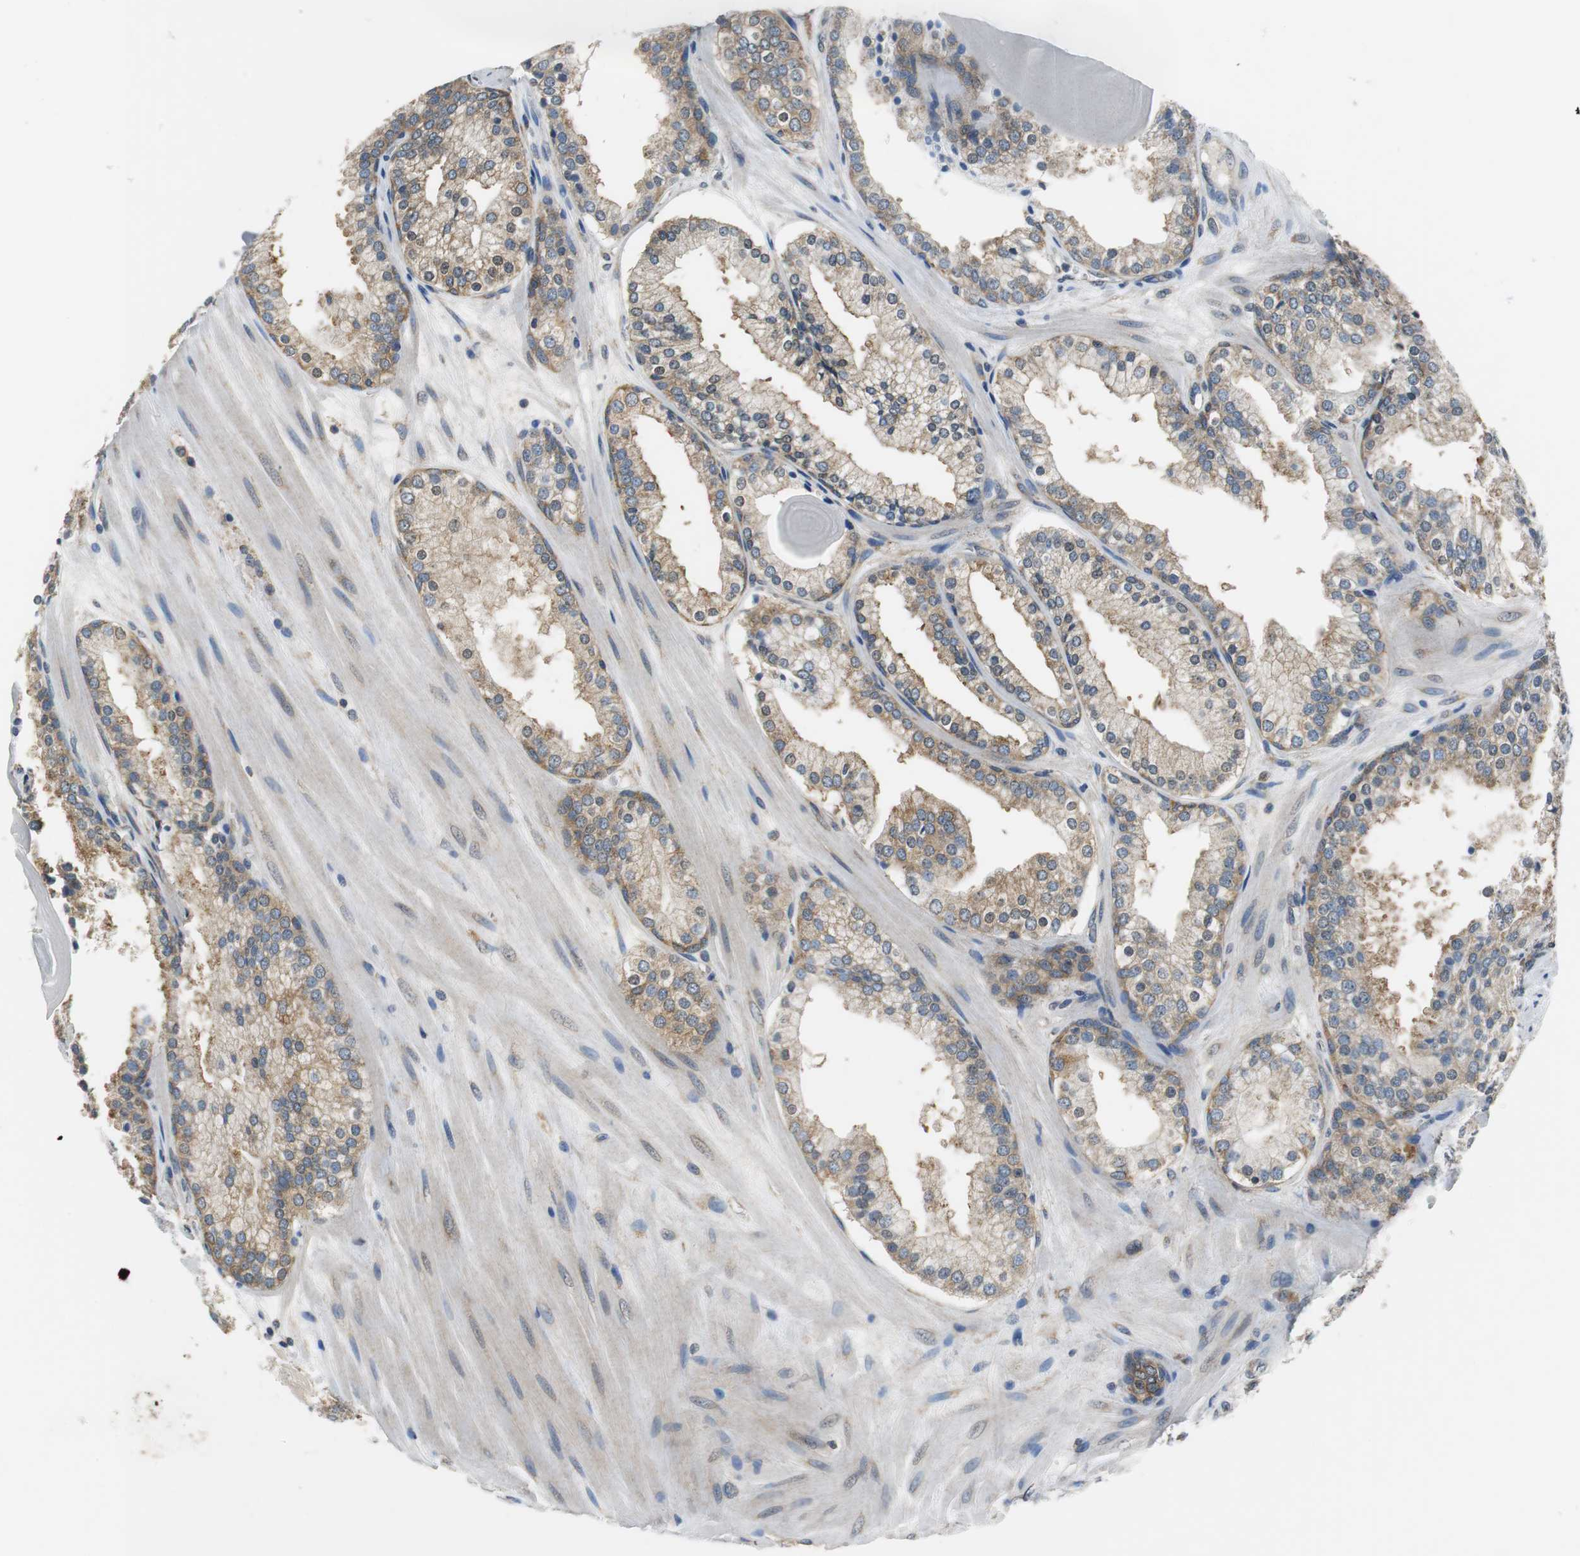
{"staining": {"intensity": "moderate", "quantity": ">75%", "location": "cytoplasmic/membranous"}, "tissue": "prostate cancer", "cell_type": "Tumor cells", "image_type": "cancer", "snomed": [{"axis": "morphology", "description": "Adenocarcinoma, High grade"}, {"axis": "topography", "description": "Prostate"}], "caption": "Brown immunohistochemical staining in human adenocarcinoma (high-grade) (prostate) demonstrates moderate cytoplasmic/membranous staining in about >75% of tumor cells.", "gene": "CNOT3", "patient": {"sex": "male", "age": 68}}